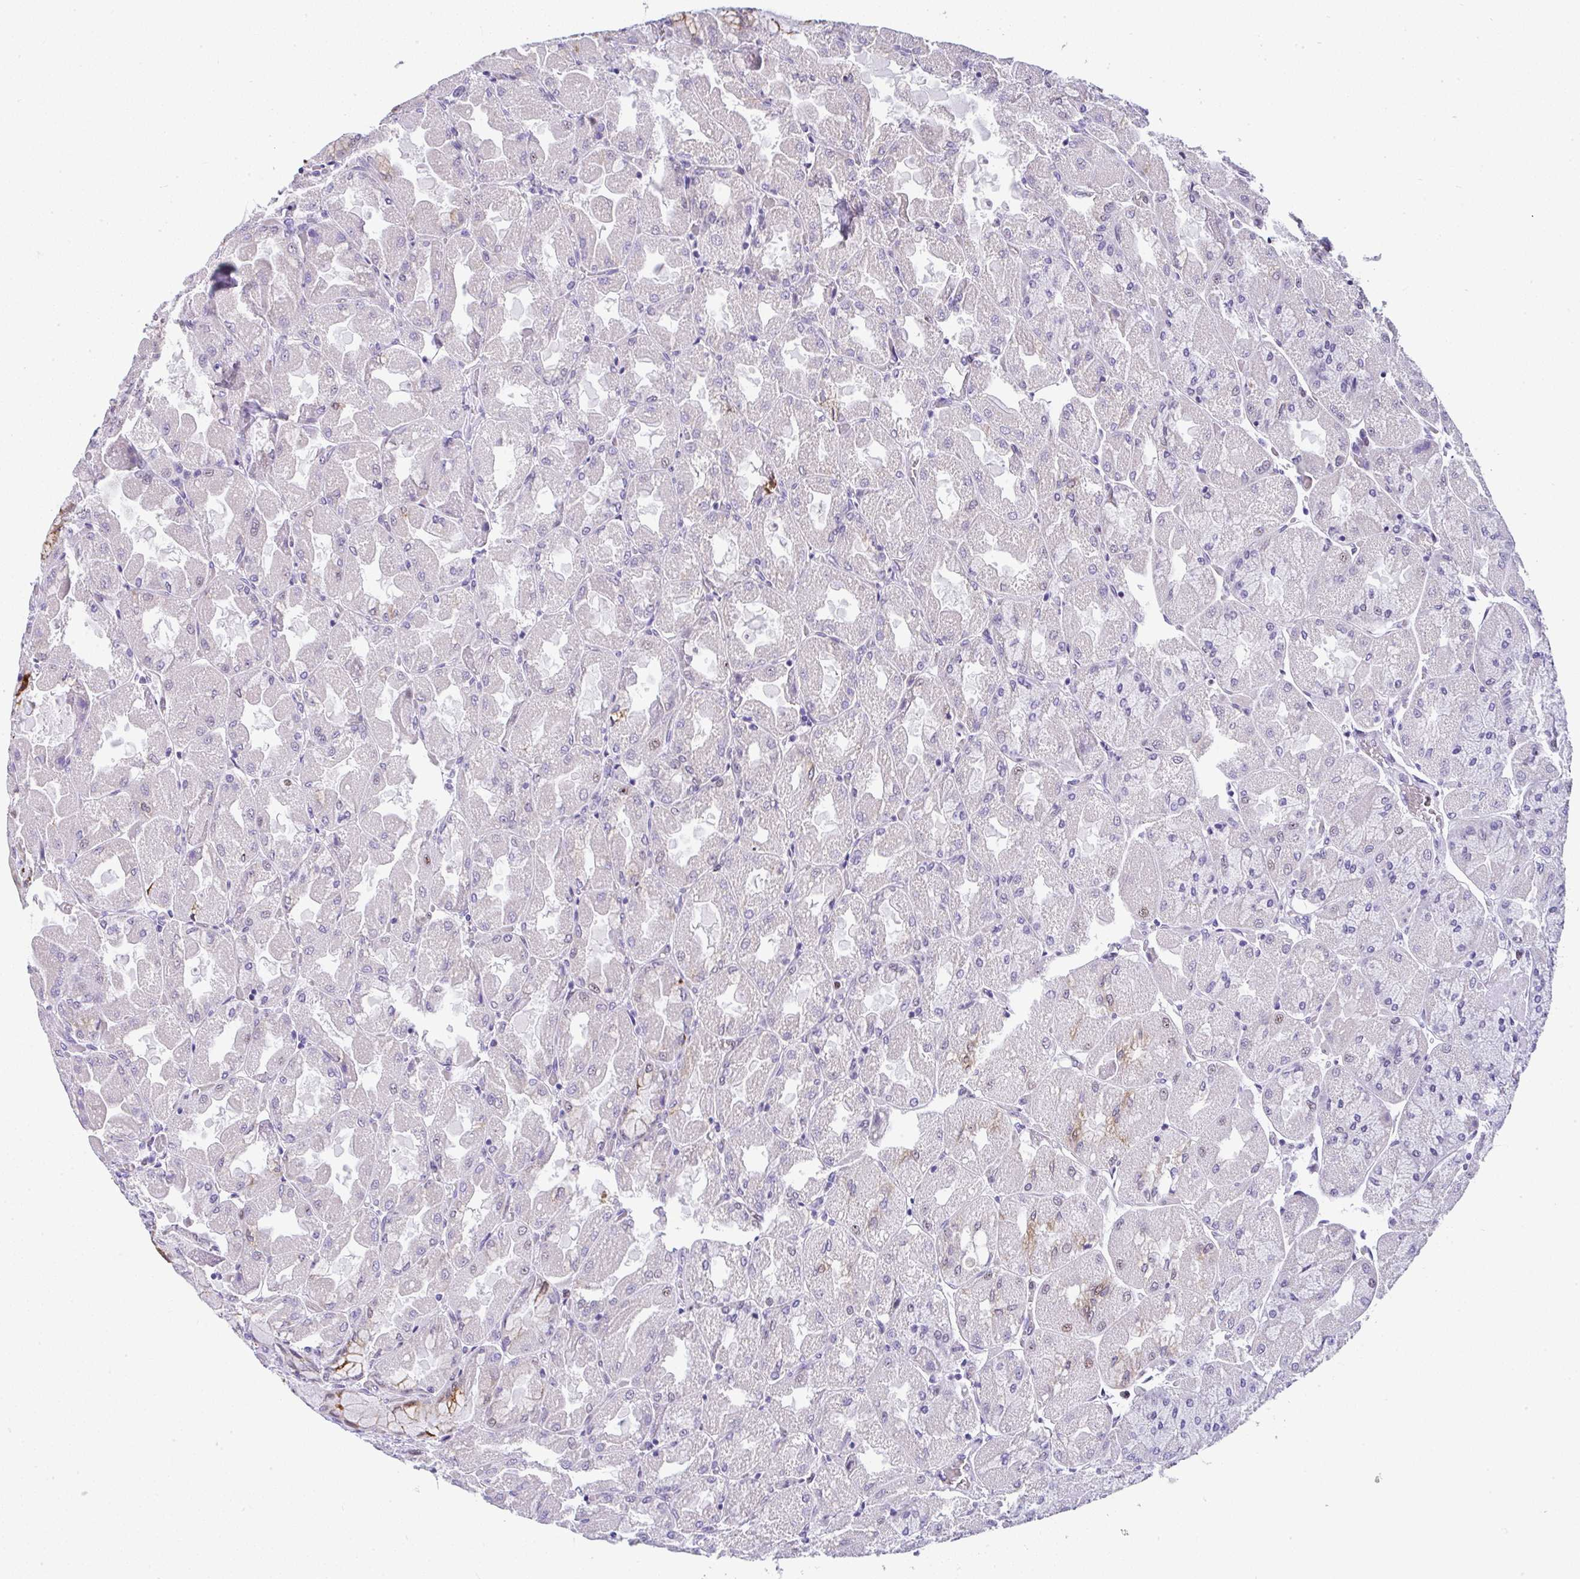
{"staining": {"intensity": "weak", "quantity": "<25%", "location": "nuclear"}, "tissue": "stomach", "cell_type": "Glandular cells", "image_type": "normal", "snomed": [{"axis": "morphology", "description": "Normal tissue, NOS"}, {"axis": "topography", "description": "Stomach"}], "caption": "Immunohistochemistry image of benign human stomach stained for a protein (brown), which reveals no positivity in glandular cells.", "gene": "NR1D2", "patient": {"sex": "female", "age": 61}}